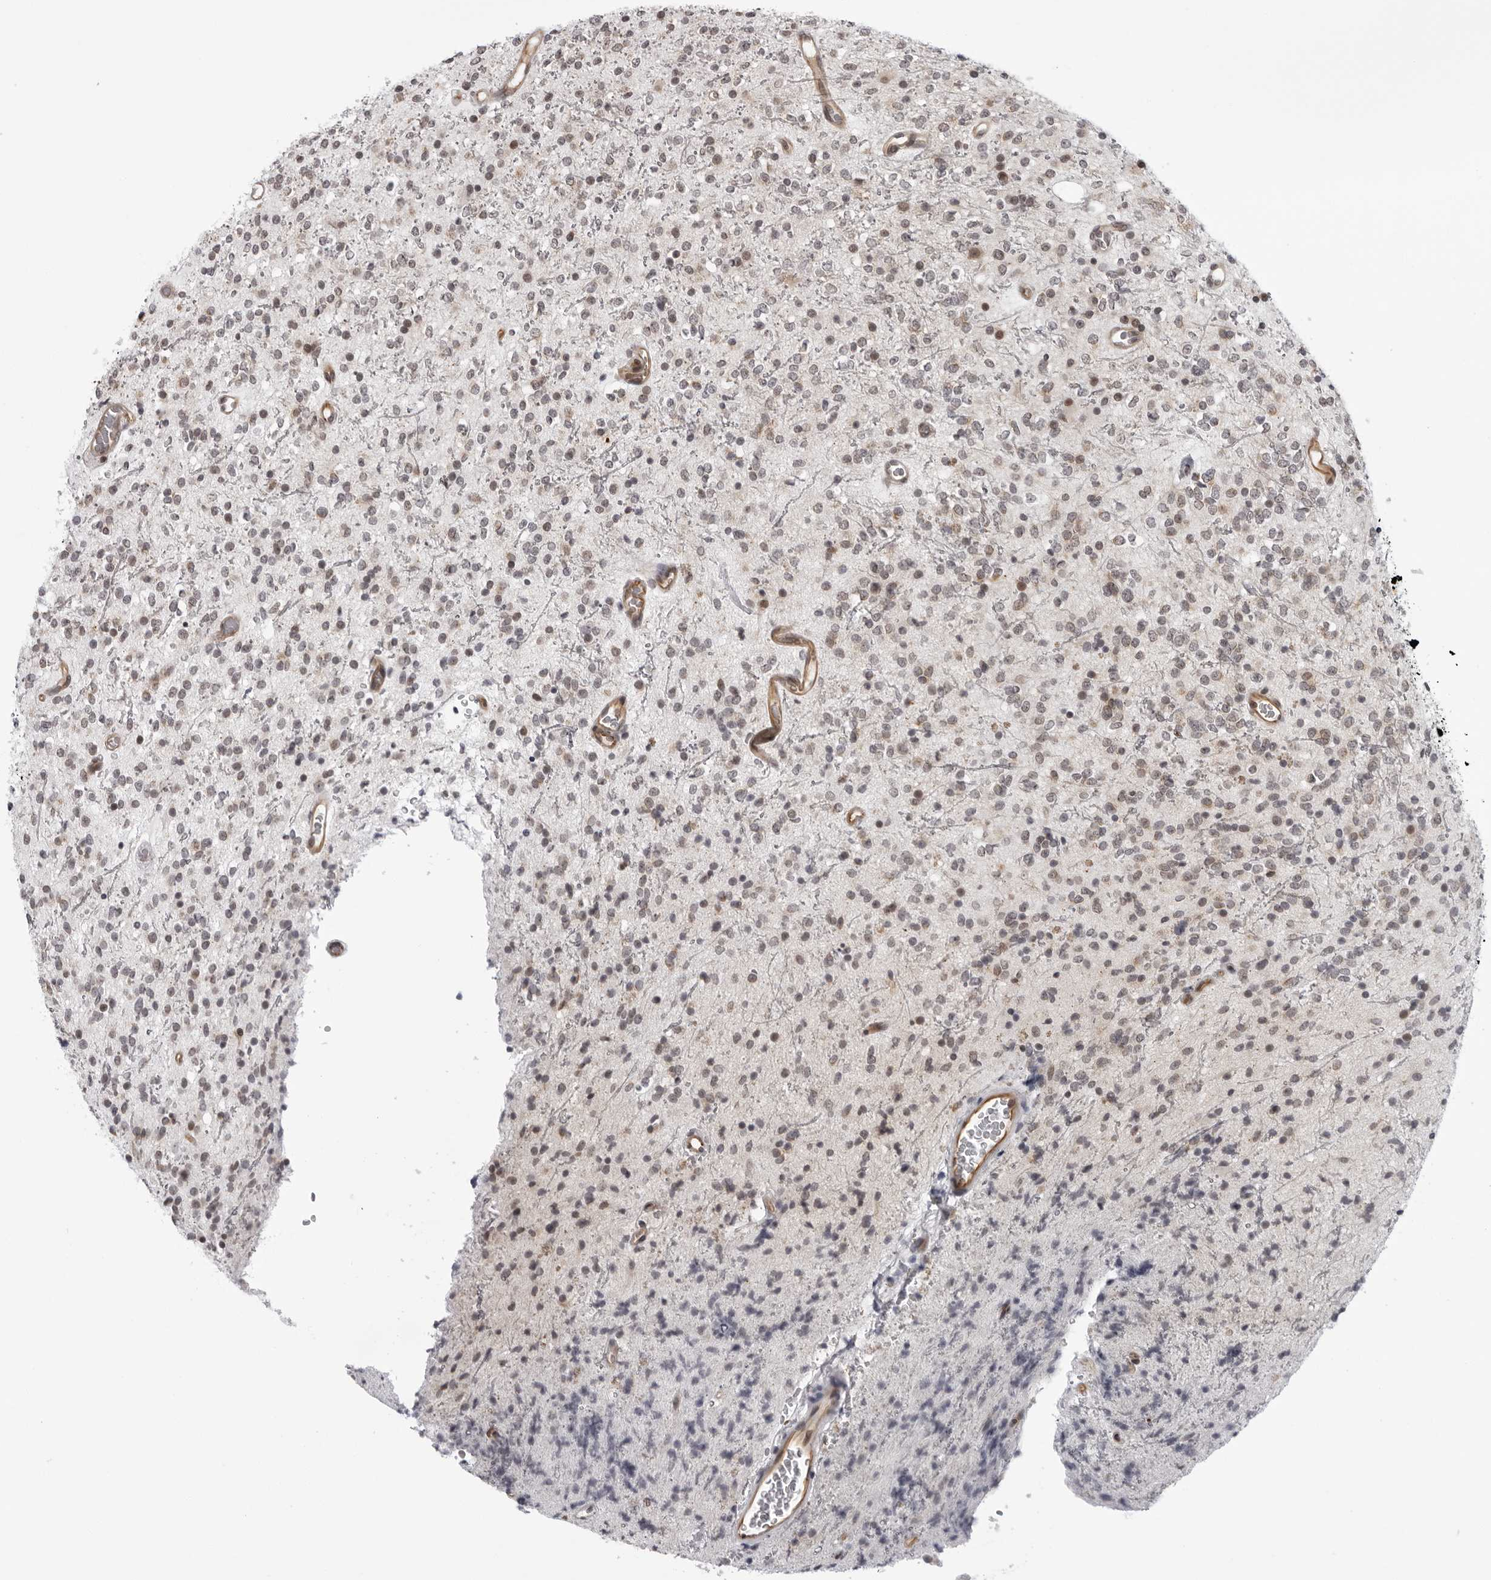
{"staining": {"intensity": "weak", "quantity": "25%-75%", "location": "cytoplasmic/membranous,nuclear"}, "tissue": "glioma", "cell_type": "Tumor cells", "image_type": "cancer", "snomed": [{"axis": "morphology", "description": "Glioma, malignant, High grade"}, {"axis": "topography", "description": "Brain"}], "caption": "Glioma was stained to show a protein in brown. There is low levels of weak cytoplasmic/membranous and nuclear positivity in about 25%-75% of tumor cells. The staining was performed using DAB (3,3'-diaminobenzidine) to visualize the protein expression in brown, while the nuclei were stained in blue with hematoxylin (Magnification: 20x).", "gene": "GCSAML", "patient": {"sex": "male", "age": 34}}